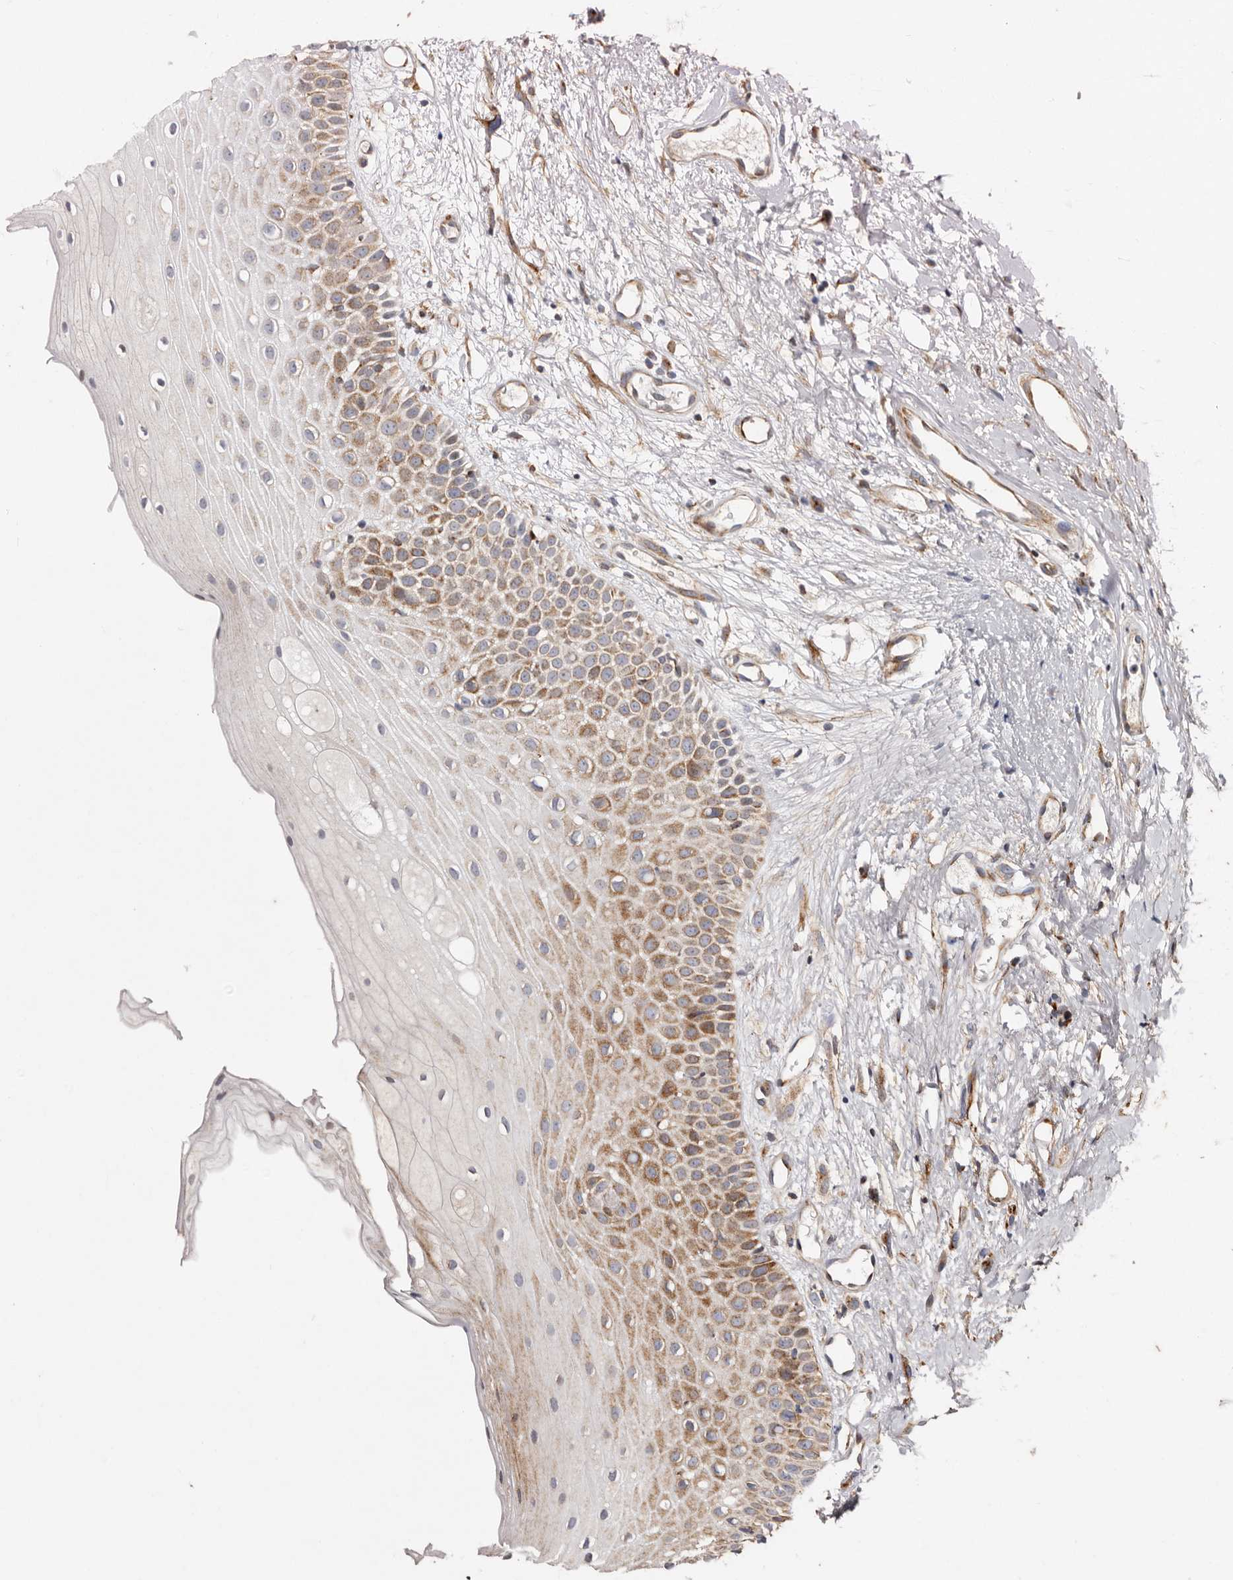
{"staining": {"intensity": "moderate", "quantity": "25%-75%", "location": "cytoplasmic/membranous"}, "tissue": "oral mucosa", "cell_type": "Squamous epithelial cells", "image_type": "normal", "snomed": [{"axis": "morphology", "description": "Normal tissue, NOS"}, {"axis": "topography", "description": "Oral tissue"}], "caption": "Immunohistochemical staining of benign oral mucosa displays 25%-75% levels of moderate cytoplasmic/membranous protein staining in about 25%-75% of squamous epithelial cells. The protein is shown in brown color, while the nuclei are stained blue.", "gene": "TIMM17B", "patient": {"sex": "female", "age": 63}}